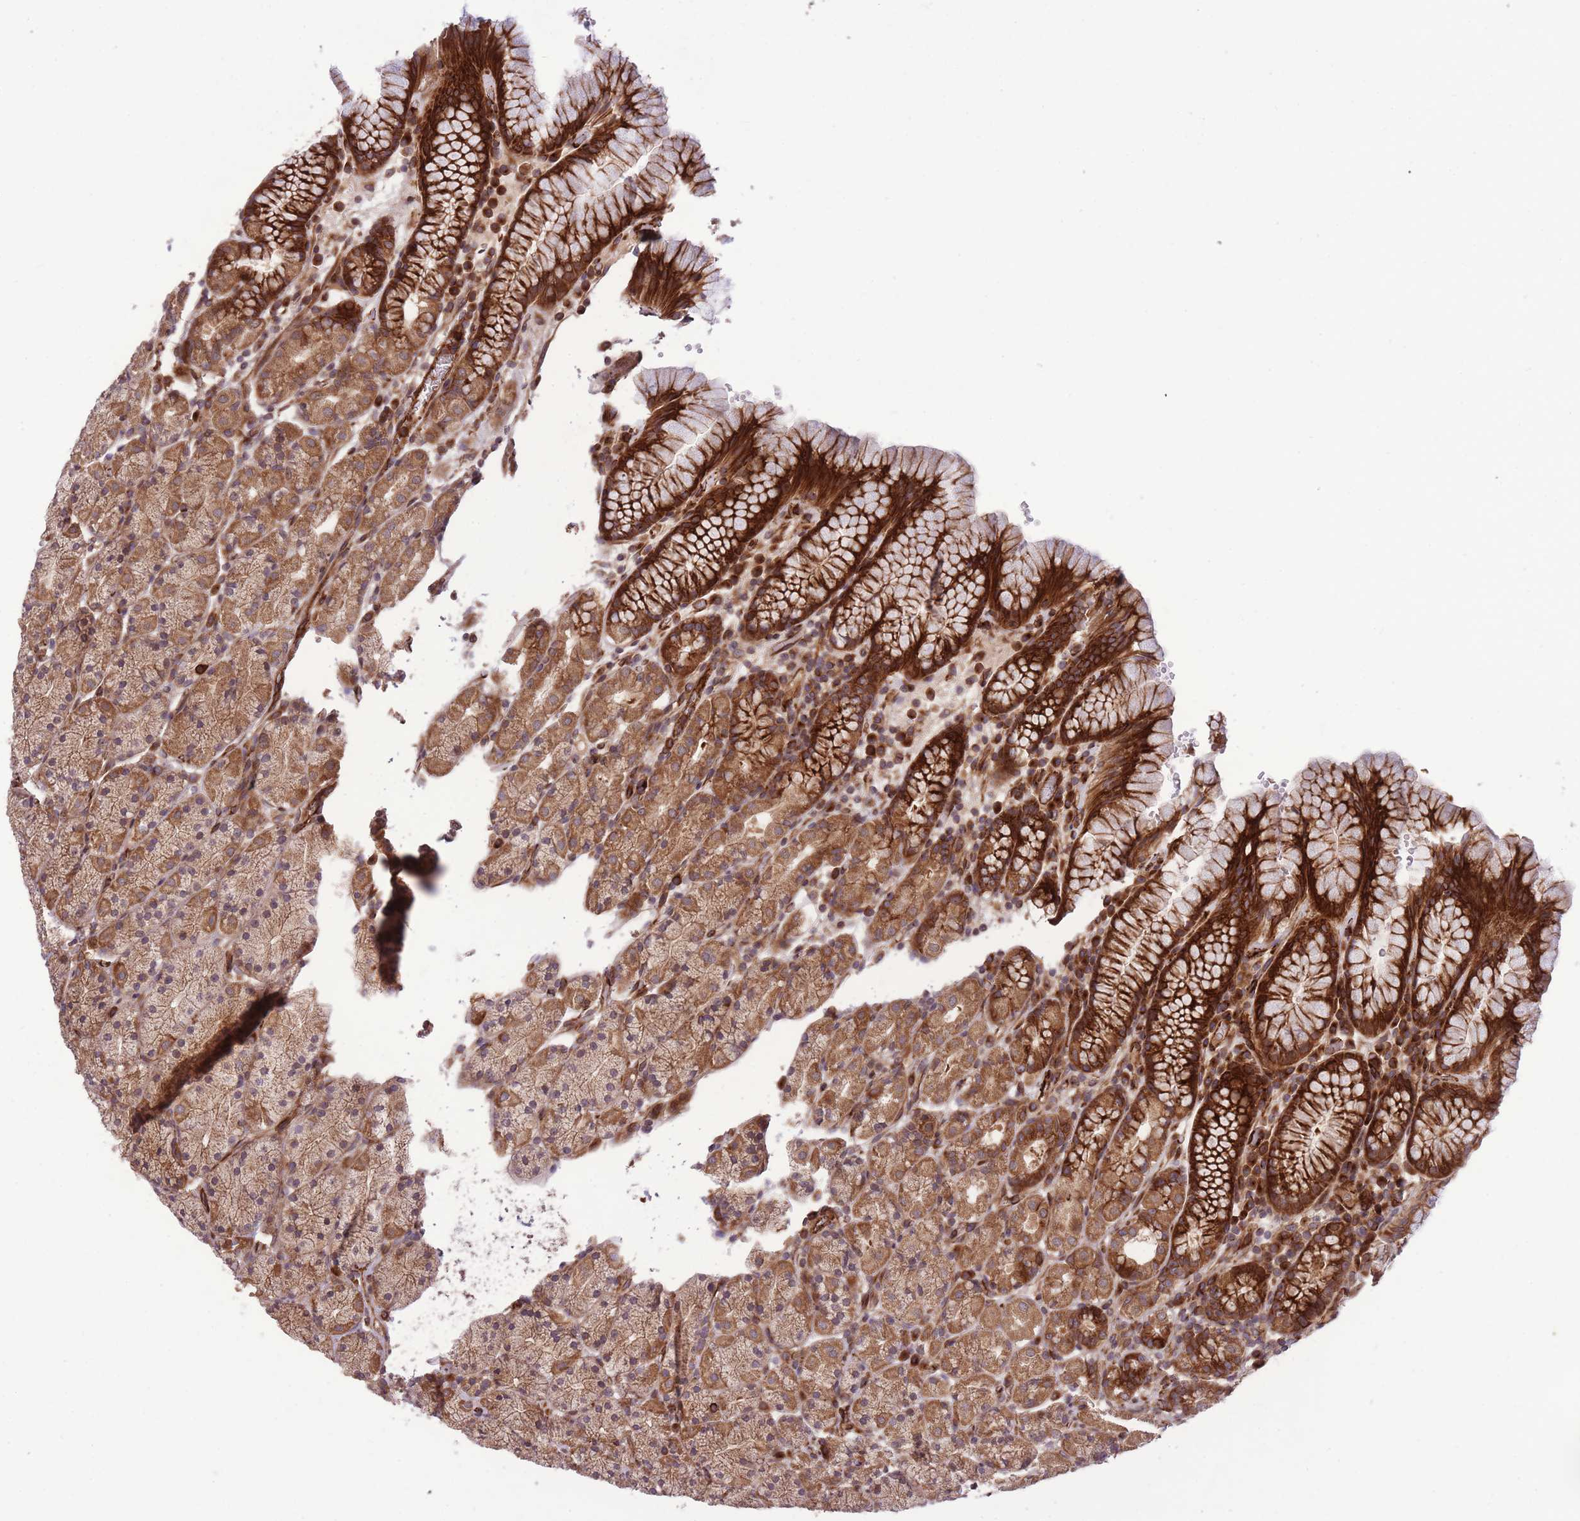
{"staining": {"intensity": "strong", "quantity": ">75%", "location": "cytoplasmic/membranous"}, "tissue": "stomach", "cell_type": "Glandular cells", "image_type": "normal", "snomed": [{"axis": "morphology", "description": "Normal tissue, NOS"}, {"axis": "topography", "description": "Stomach, upper"}, {"axis": "topography", "description": "Stomach"}], "caption": "A histopathology image showing strong cytoplasmic/membranous staining in approximately >75% of glandular cells in normal stomach, as visualized by brown immunohistochemical staining.", "gene": "CISH", "patient": {"sex": "male", "age": 62}}